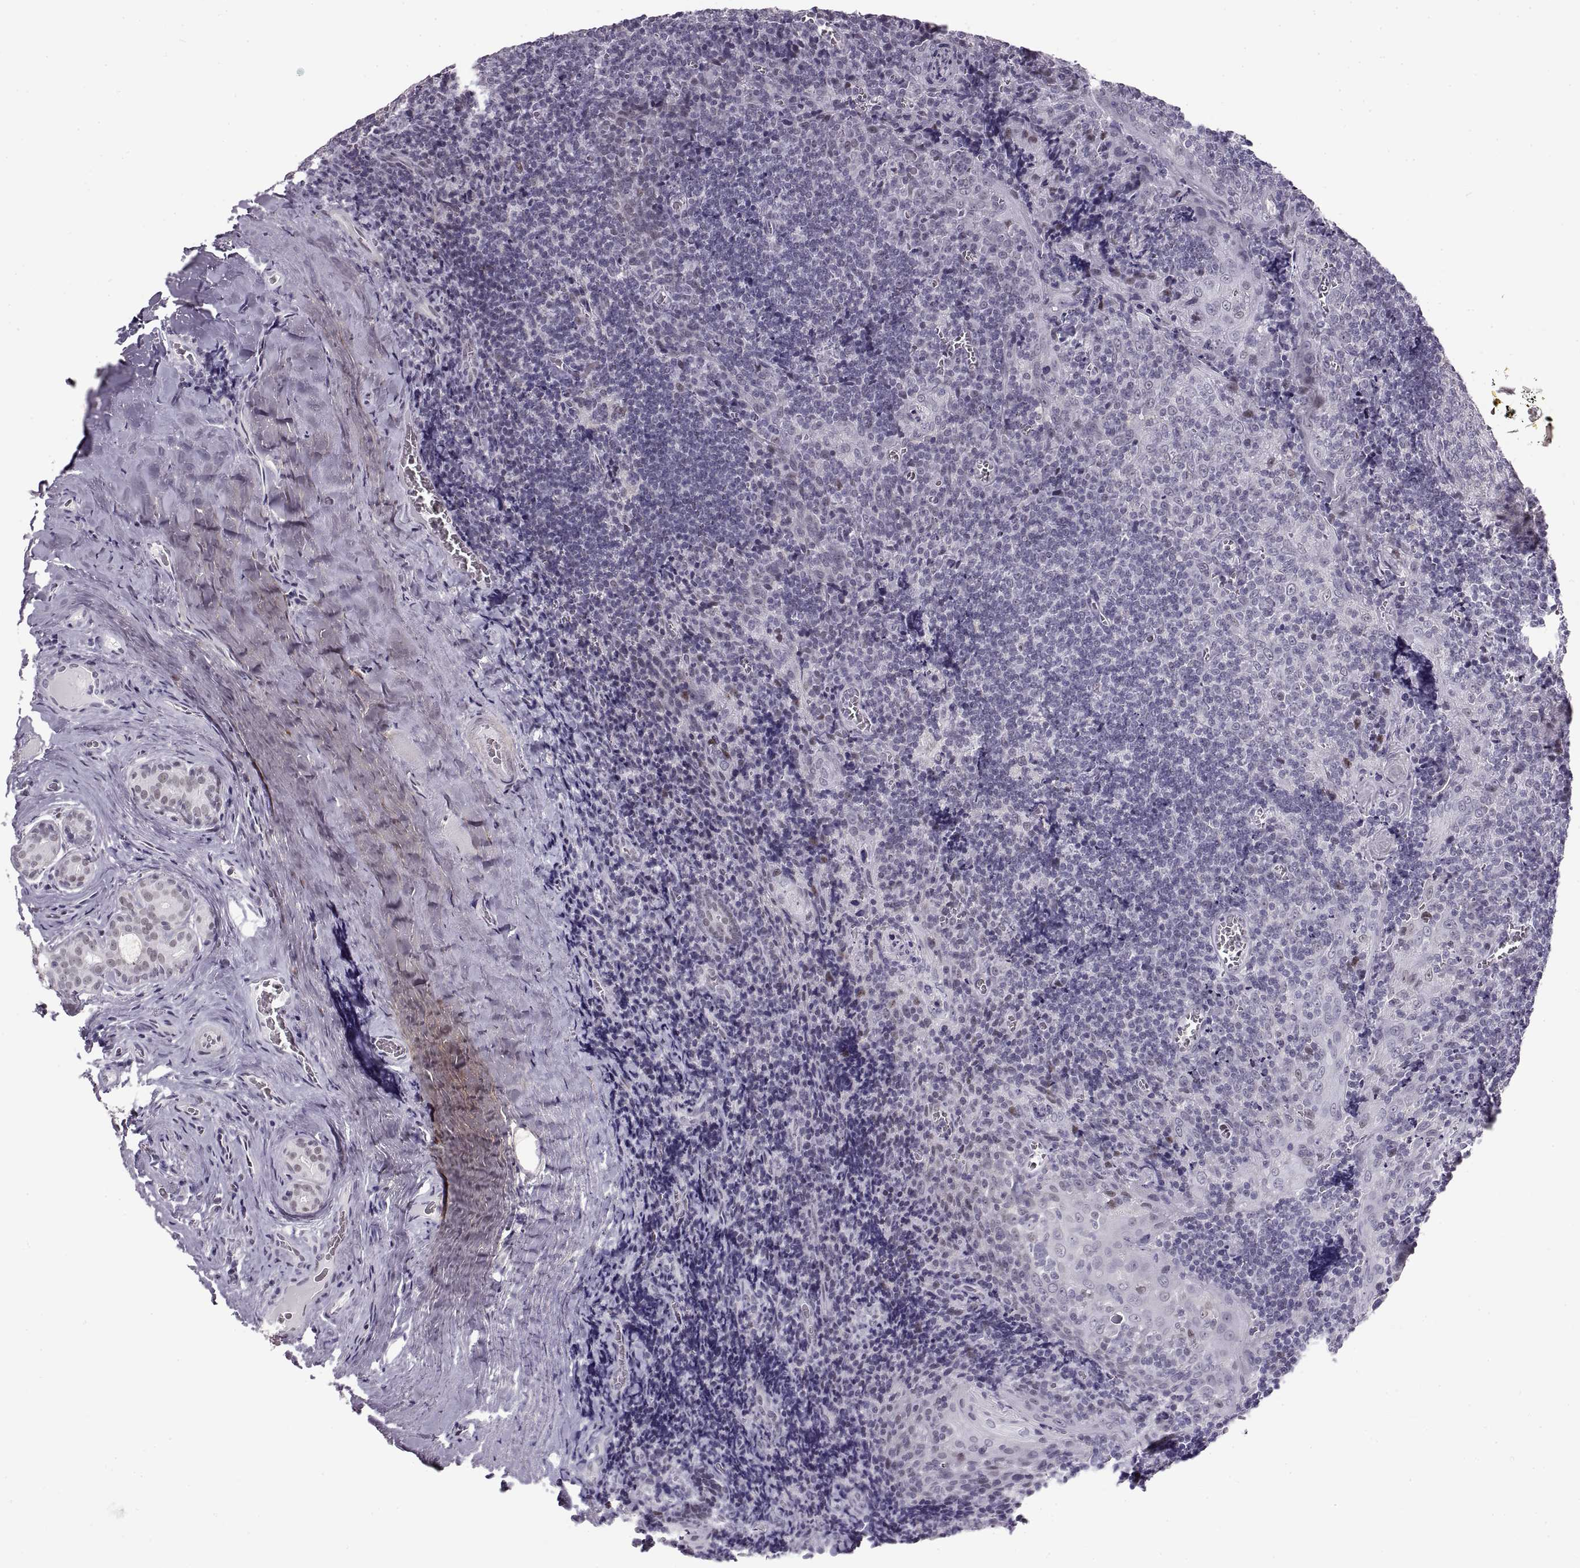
{"staining": {"intensity": "negative", "quantity": "none", "location": "none"}, "tissue": "tonsil", "cell_type": "Germinal center cells", "image_type": "normal", "snomed": [{"axis": "morphology", "description": "Normal tissue, NOS"}, {"axis": "morphology", "description": "Inflammation, NOS"}, {"axis": "topography", "description": "Tonsil"}], "caption": "Image shows no protein positivity in germinal center cells of benign tonsil. Brightfield microscopy of immunohistochemistry stained with DAB (3,3'-diaminobenzidine) (brown) and hematoxylin (blue), captured at high magnification.", "gene": "NANOS3", "patient": {"sex": "female", "age": 31}}